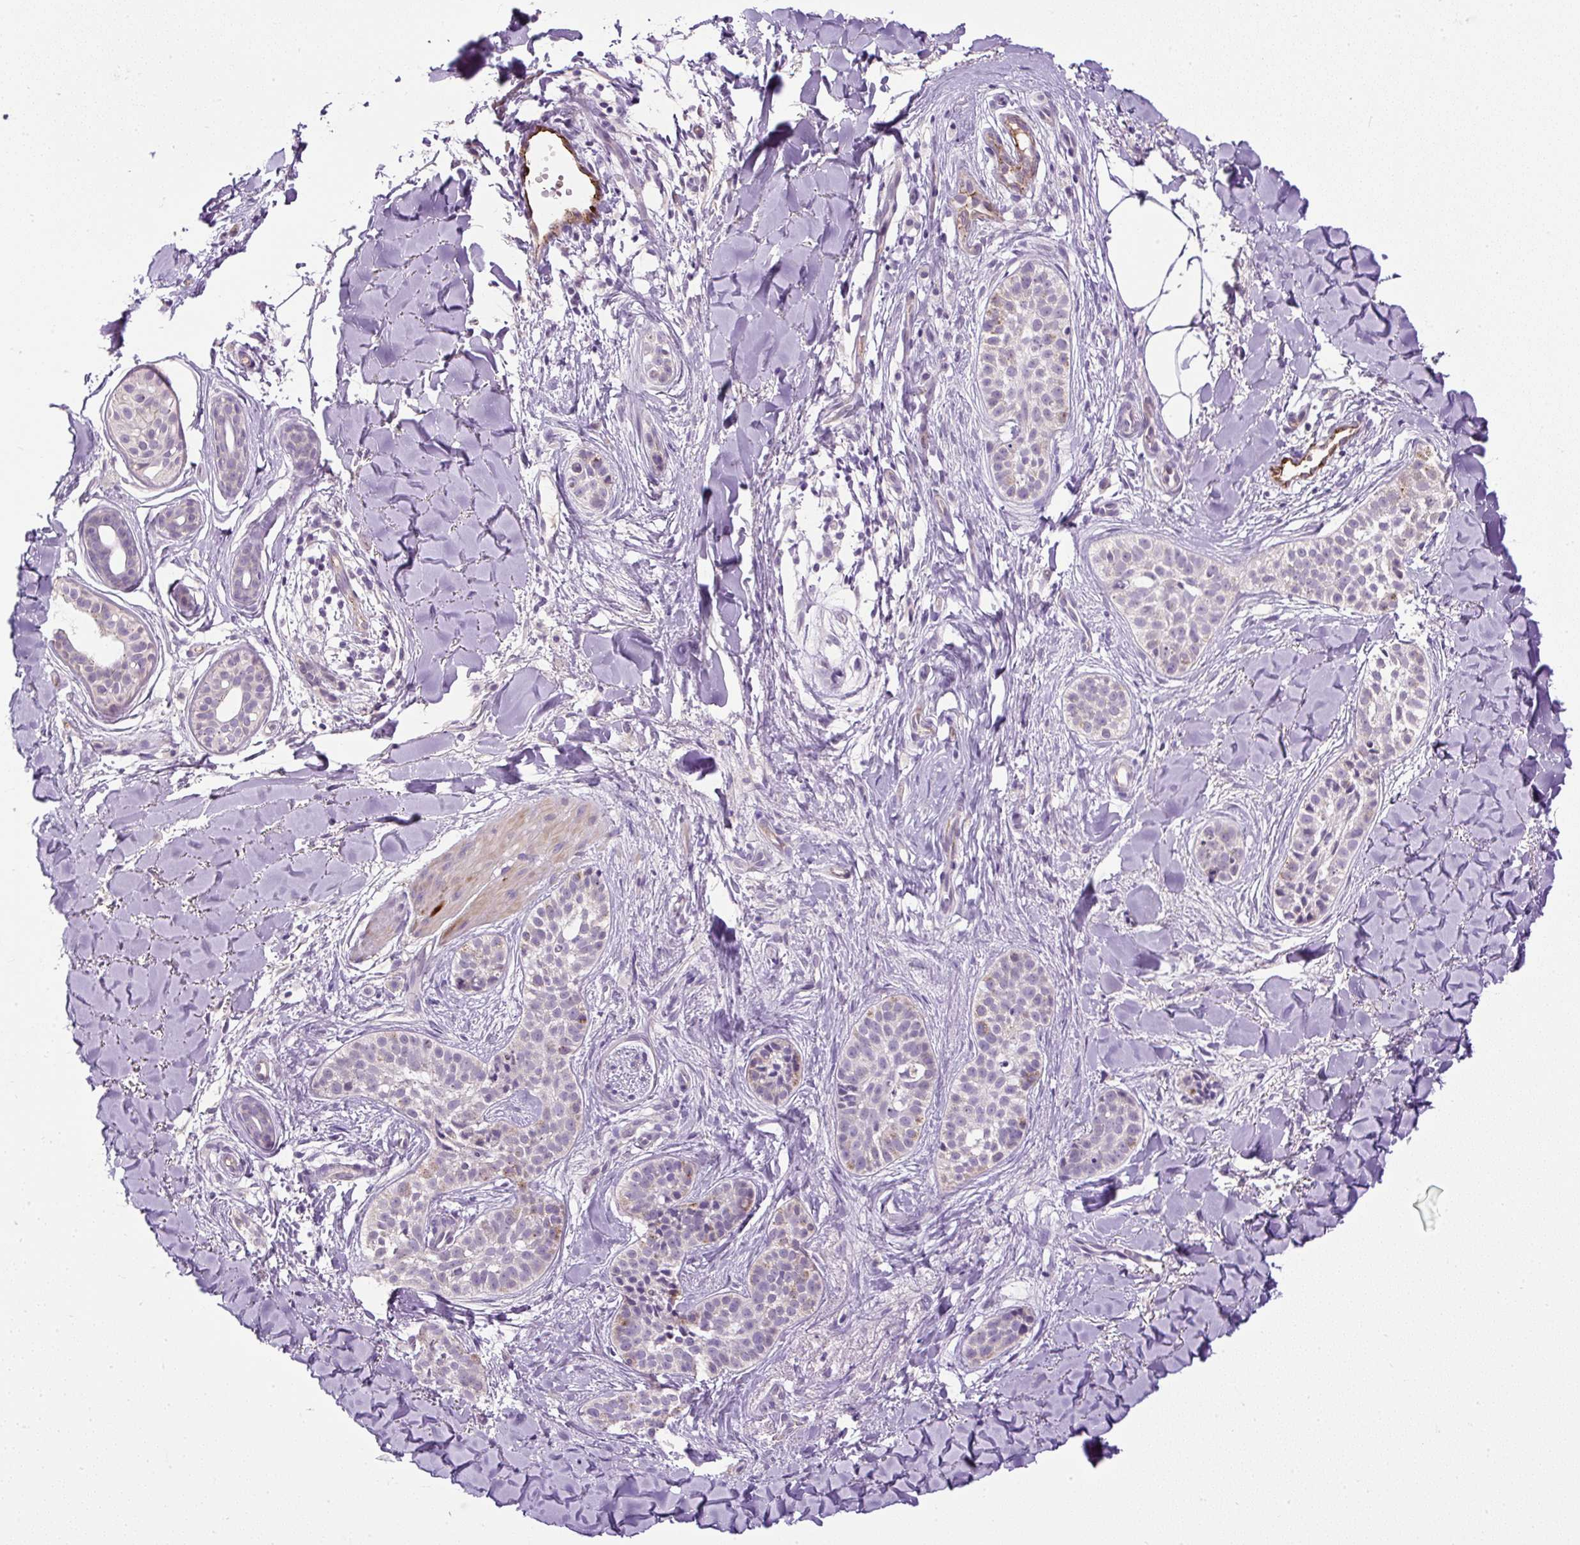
{"staining": {"intensity": "weak", "quantity": "<25%", "location": "cytoplasmic/membranous"}, "tissue": "skin cancer", "cell_type": "Tumor cells", "image_type": "cancer", "snomed": [{"axis": "morphology", "description": "Basal cell carcinoma"}, {"axis": "topography", "description": "Skin"}], "caption": "An immunohistochemistry (IHC) photomicrograph of basal cell carcinoma (skin) is shown. There is no staining in tumor cells of basal cell carcinoma (skin). (DAB (3,3'-diaminobenzidine) immunohistochemistry with hematoxylin counter stain).", "gene": "LEFTY2", "patient": {"sex": "male", "age": 52}}